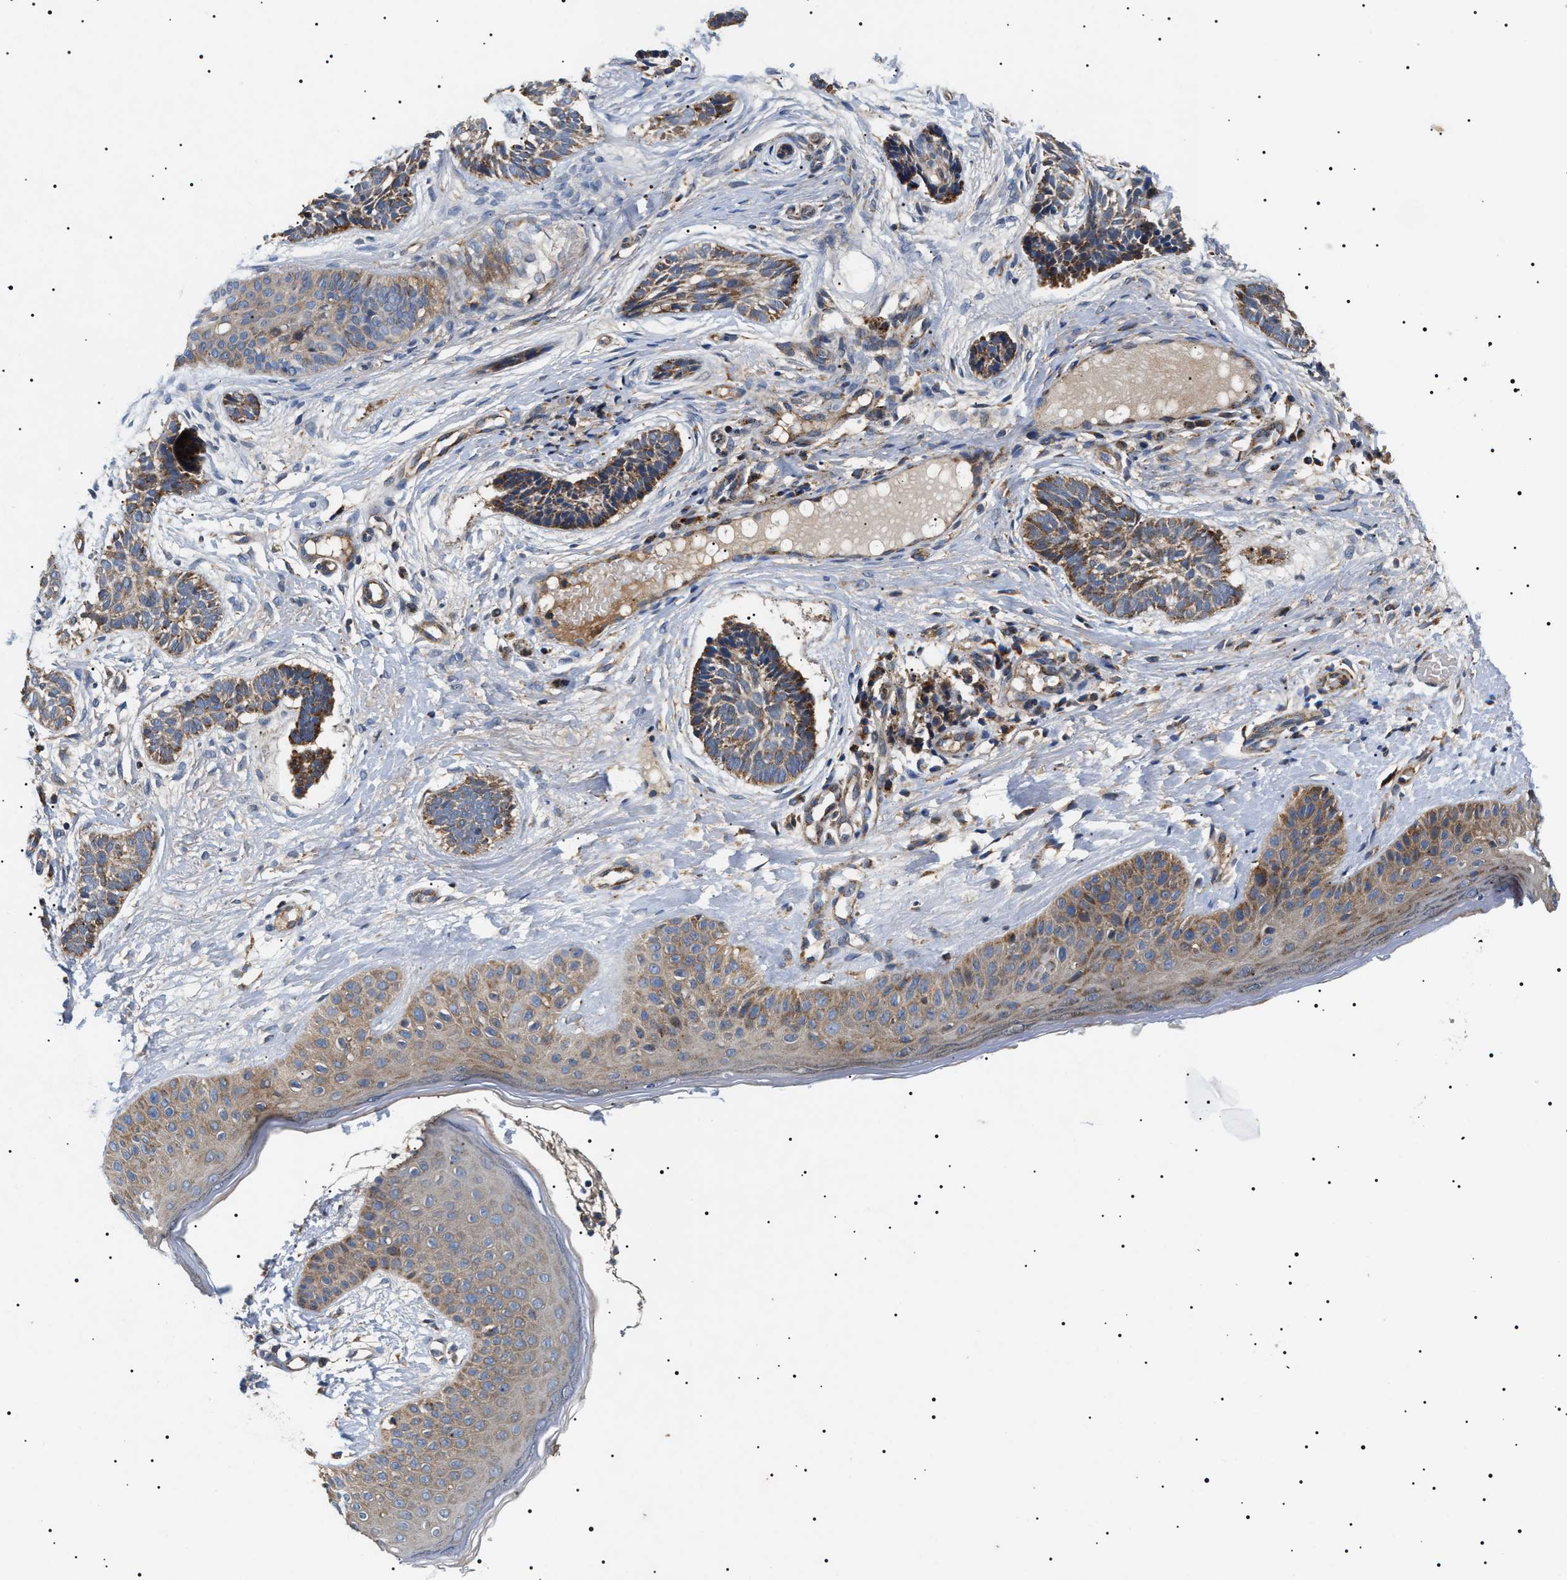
{"staining": {"intensity": "moderate", "quantity": ">75%", "location": "cytoplasmic/membranous"}, "tissue": "skin cancer", "cell_type": "Tumor cells", "image_type": "cancer", "snomed": [{"axis": "morphology", "description": "Normal tissue, NOS"}, {"axis": "morphology", "description": "Basal cell carcinoma"}, {"axis": "topography", "description": "Skin"}], "caption": "There is medium levels of moderate cytoplasmic/membranous staining in tumor cells of basal cell carcinoma (skin), as demonstrated by immunohistochemical staining (brown color).", "gene": "OXSM", "patient": {"sex": "male", "age": 63}}